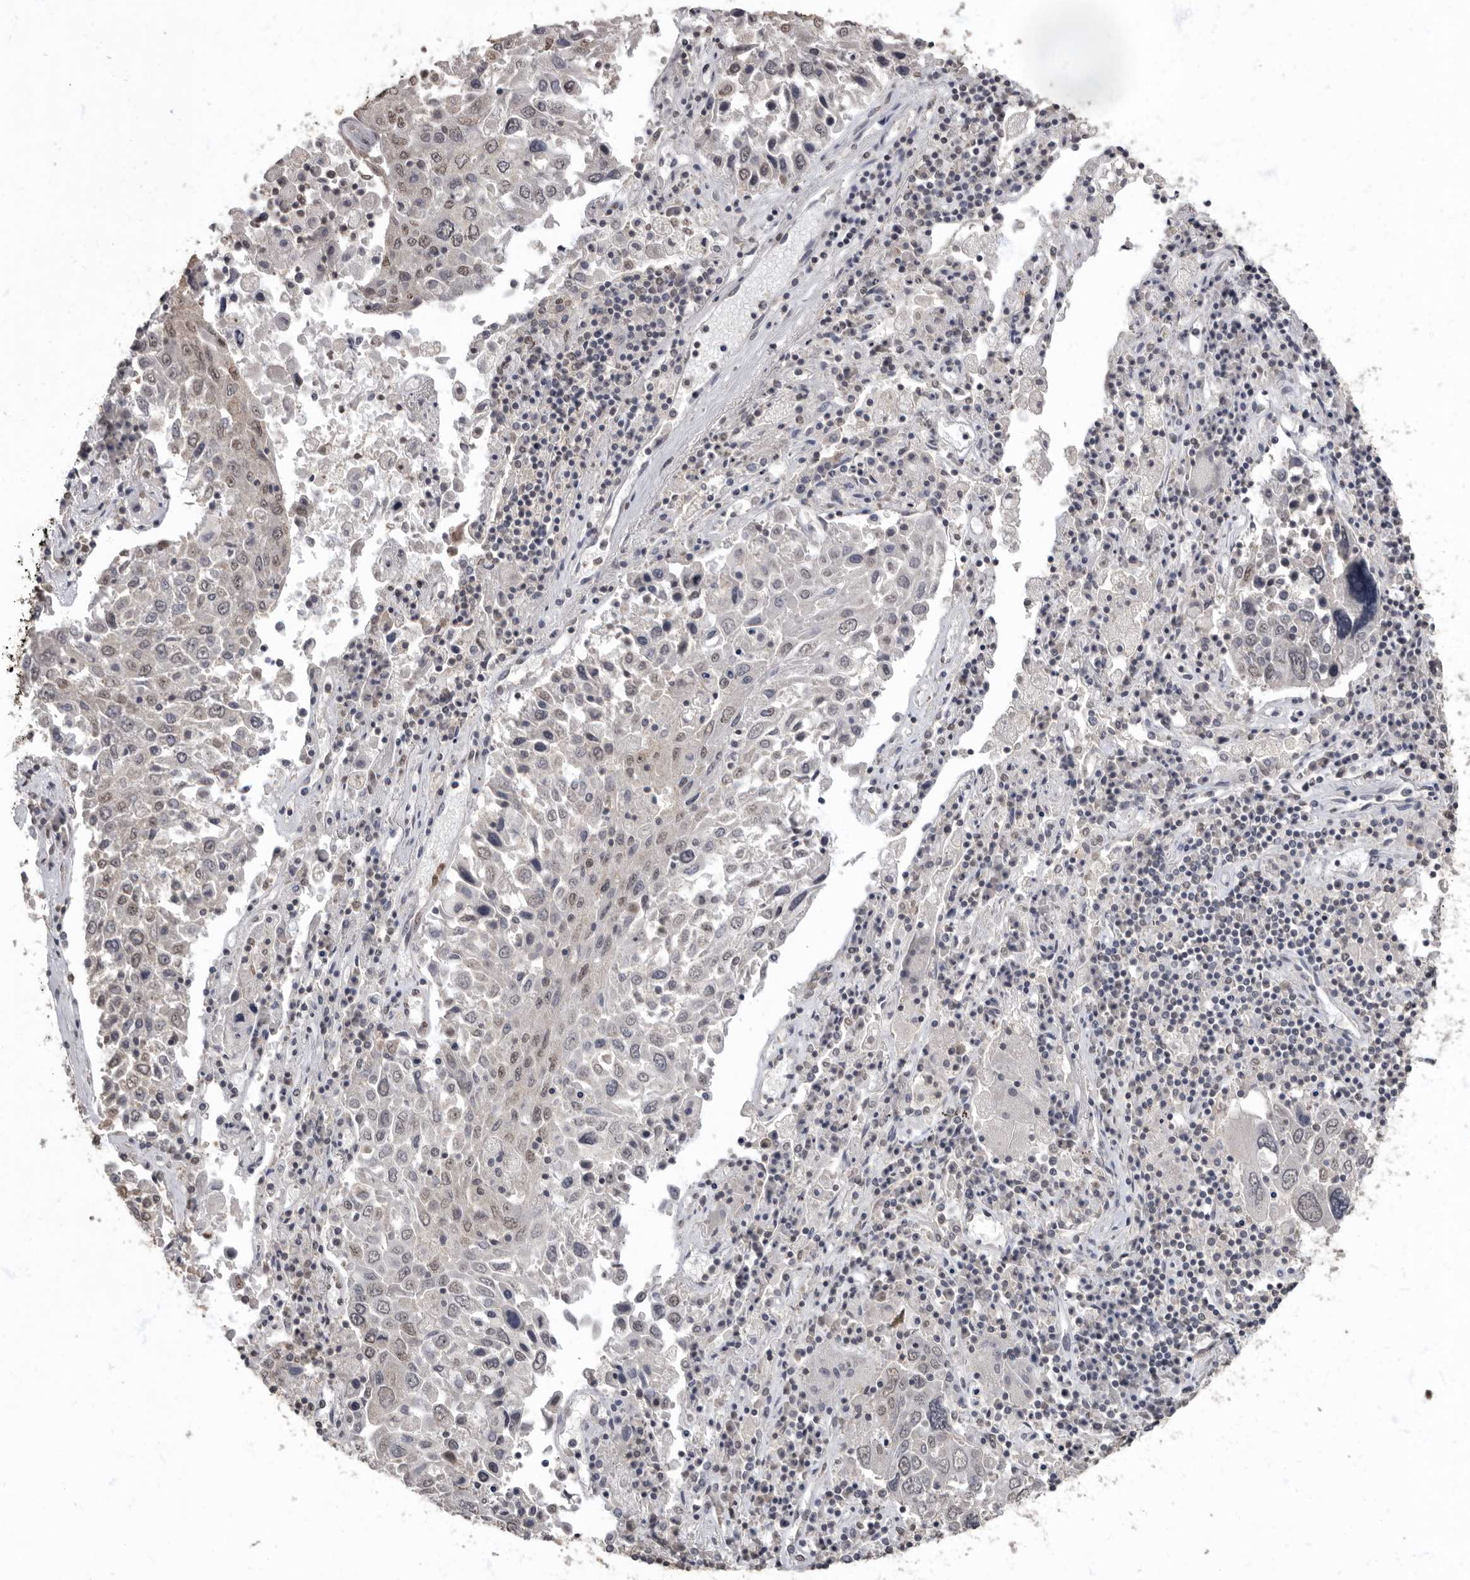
{"staining": {"intensity": "weak", "quantity": "25%-75%", "location": "nuclear"}, "tissue": "lung cancer", "cell_type": "Tumor cells", "image_type": "cancer", "snomed": [{"axis": "morphology", "description": "Squamous cell carcinoma, NOS"}, {"axis": "topography", "description": "Lung"}], "caption": "Squamous cell carcinoma (lung) stained for a protein (brown) reveals weak nuclear positive positivity in approximately 25%-75% of tumor cells.", "gene": "NBL1", "patient": {"sex": "male", "age": 65}}